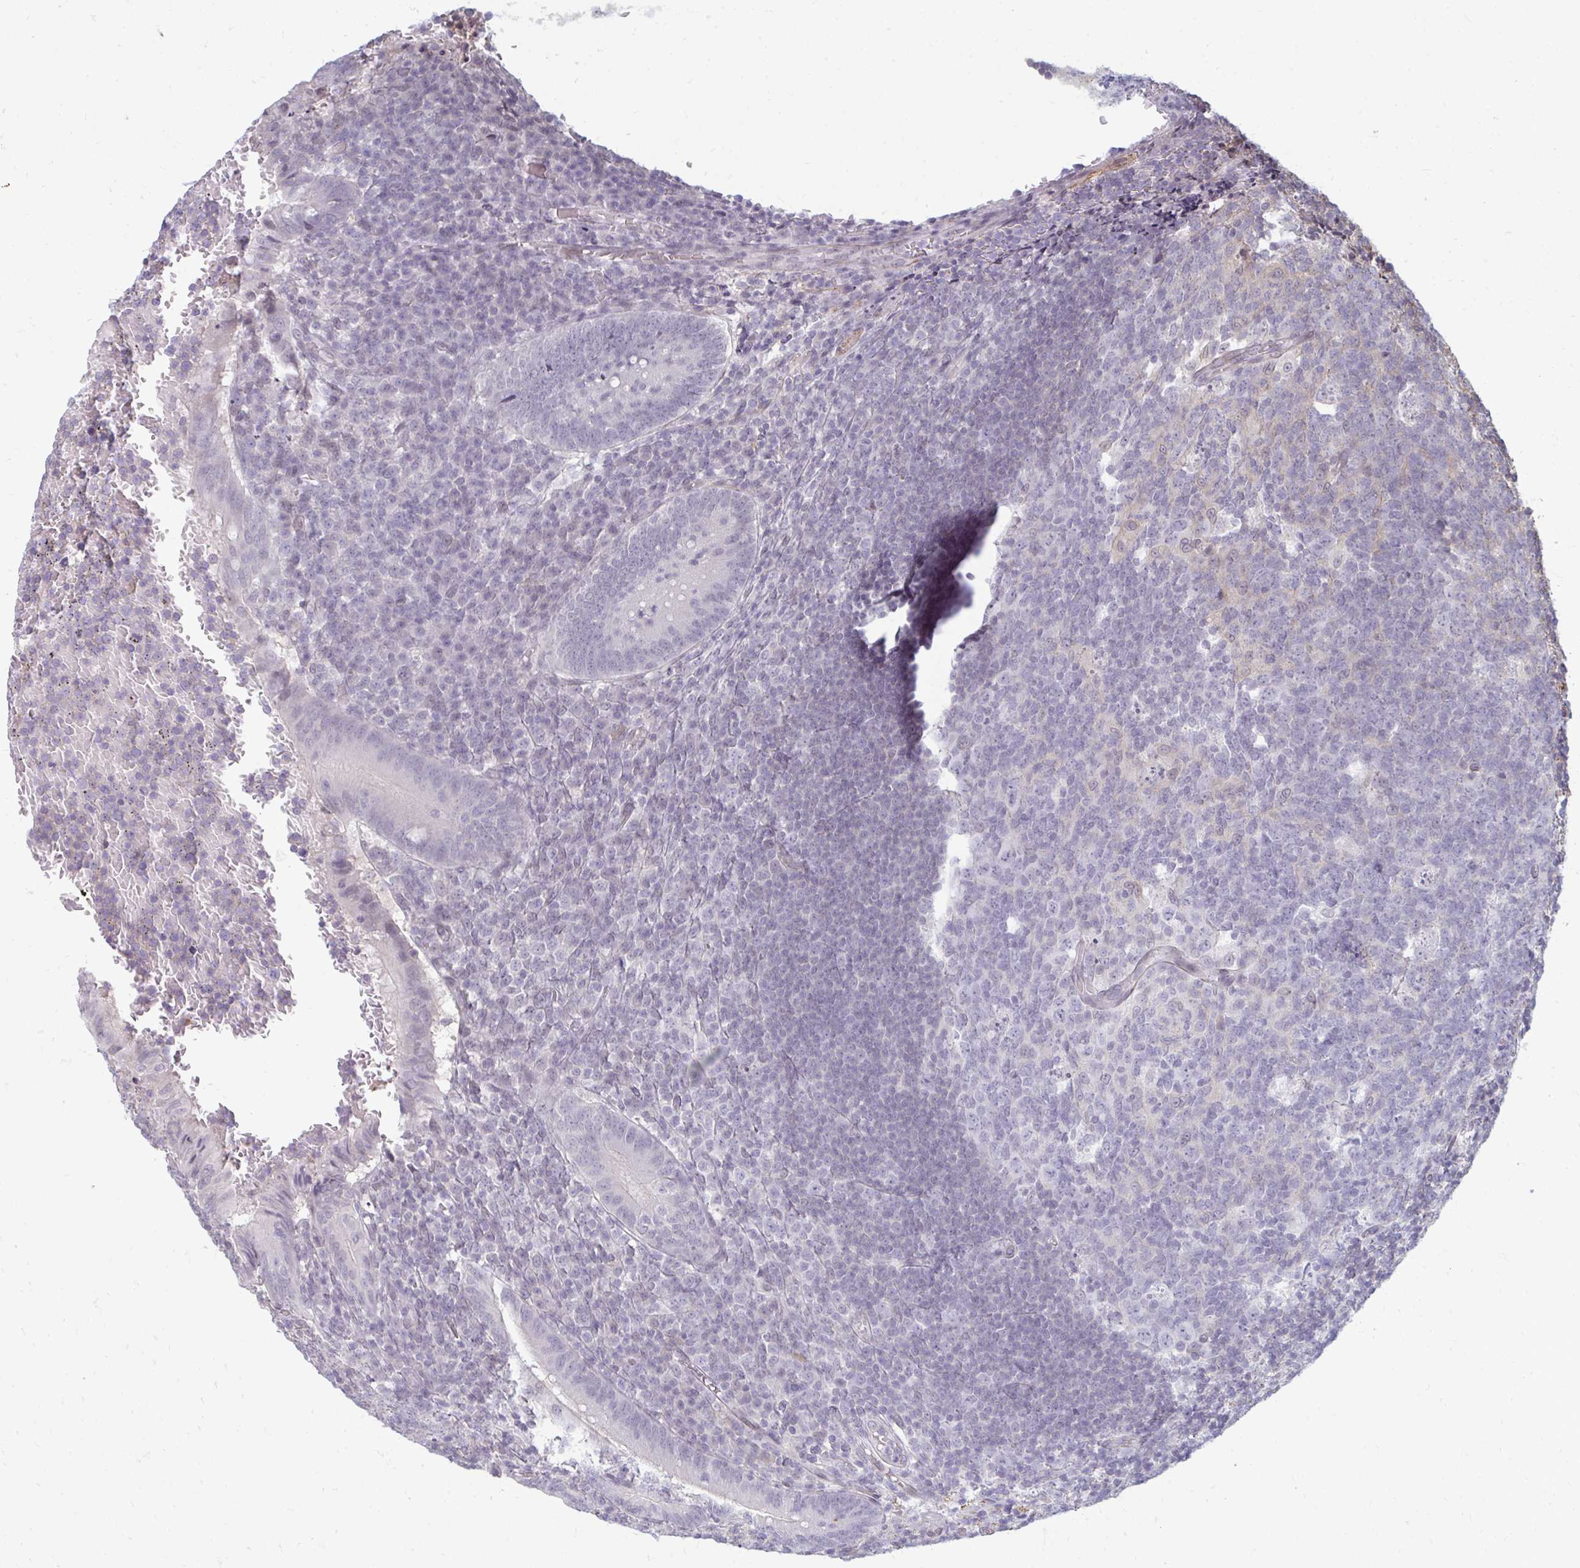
{"staining": {"intensity": "negative", "quantity": "none", "location": "none"}, "tissue": "appendix", "cell_type": "Glandular cells", "image_type": "normal", "snomed": [{"axis": "morphology", "description": "Normal tissue, NOS"}, {"axis": "topography", "description": "Appendix"}], "caption": "This is an immunohistochemistry (IHC) image of normal human appendix. There is no staining in glandular cells.", "gene": "GPC5", "patient": {"sex": "male", "age": 18}}